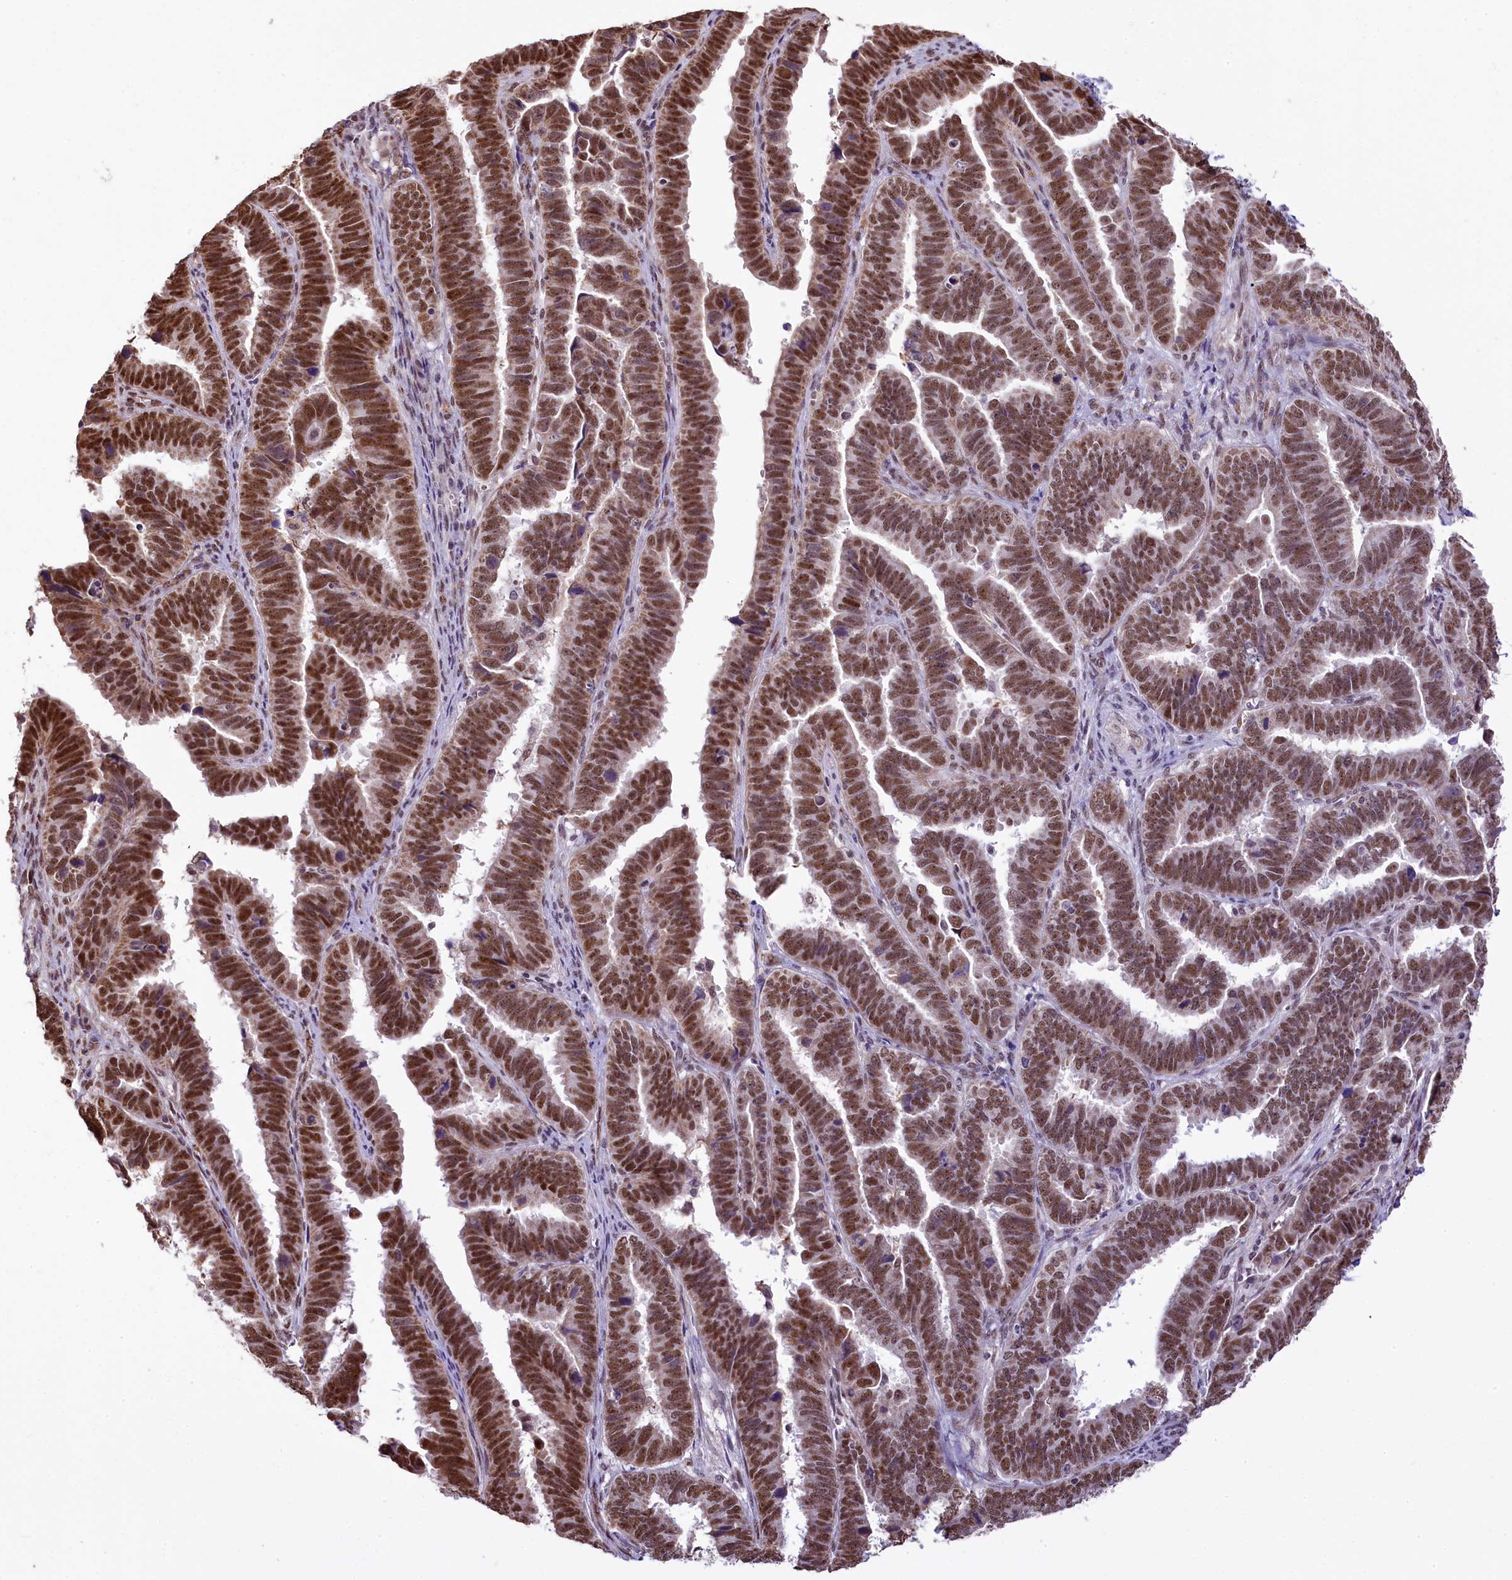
{"staining": {"intensity": "moderate", "quantity": ">75%", "location": "cytoplasmic/membranous,nuclear"}, "tissue": "endometrial cancer", "cell_type": "Tumor cells", "image_type": "cancer", "snomed": [{"axis": "morphology", "description": "Adenocarcinoma, NOS"}, {"axis": "topography", "description": "Endometrium"}], "caption": "This is an image of IHC staining of adenocarcinoma (endometrial), which shows moderate staining in the cytoplasmic/membranous and nuclear of tumor cells.", "gene": "MRPL54", "patient": {"sex": "female", "age": 75}}